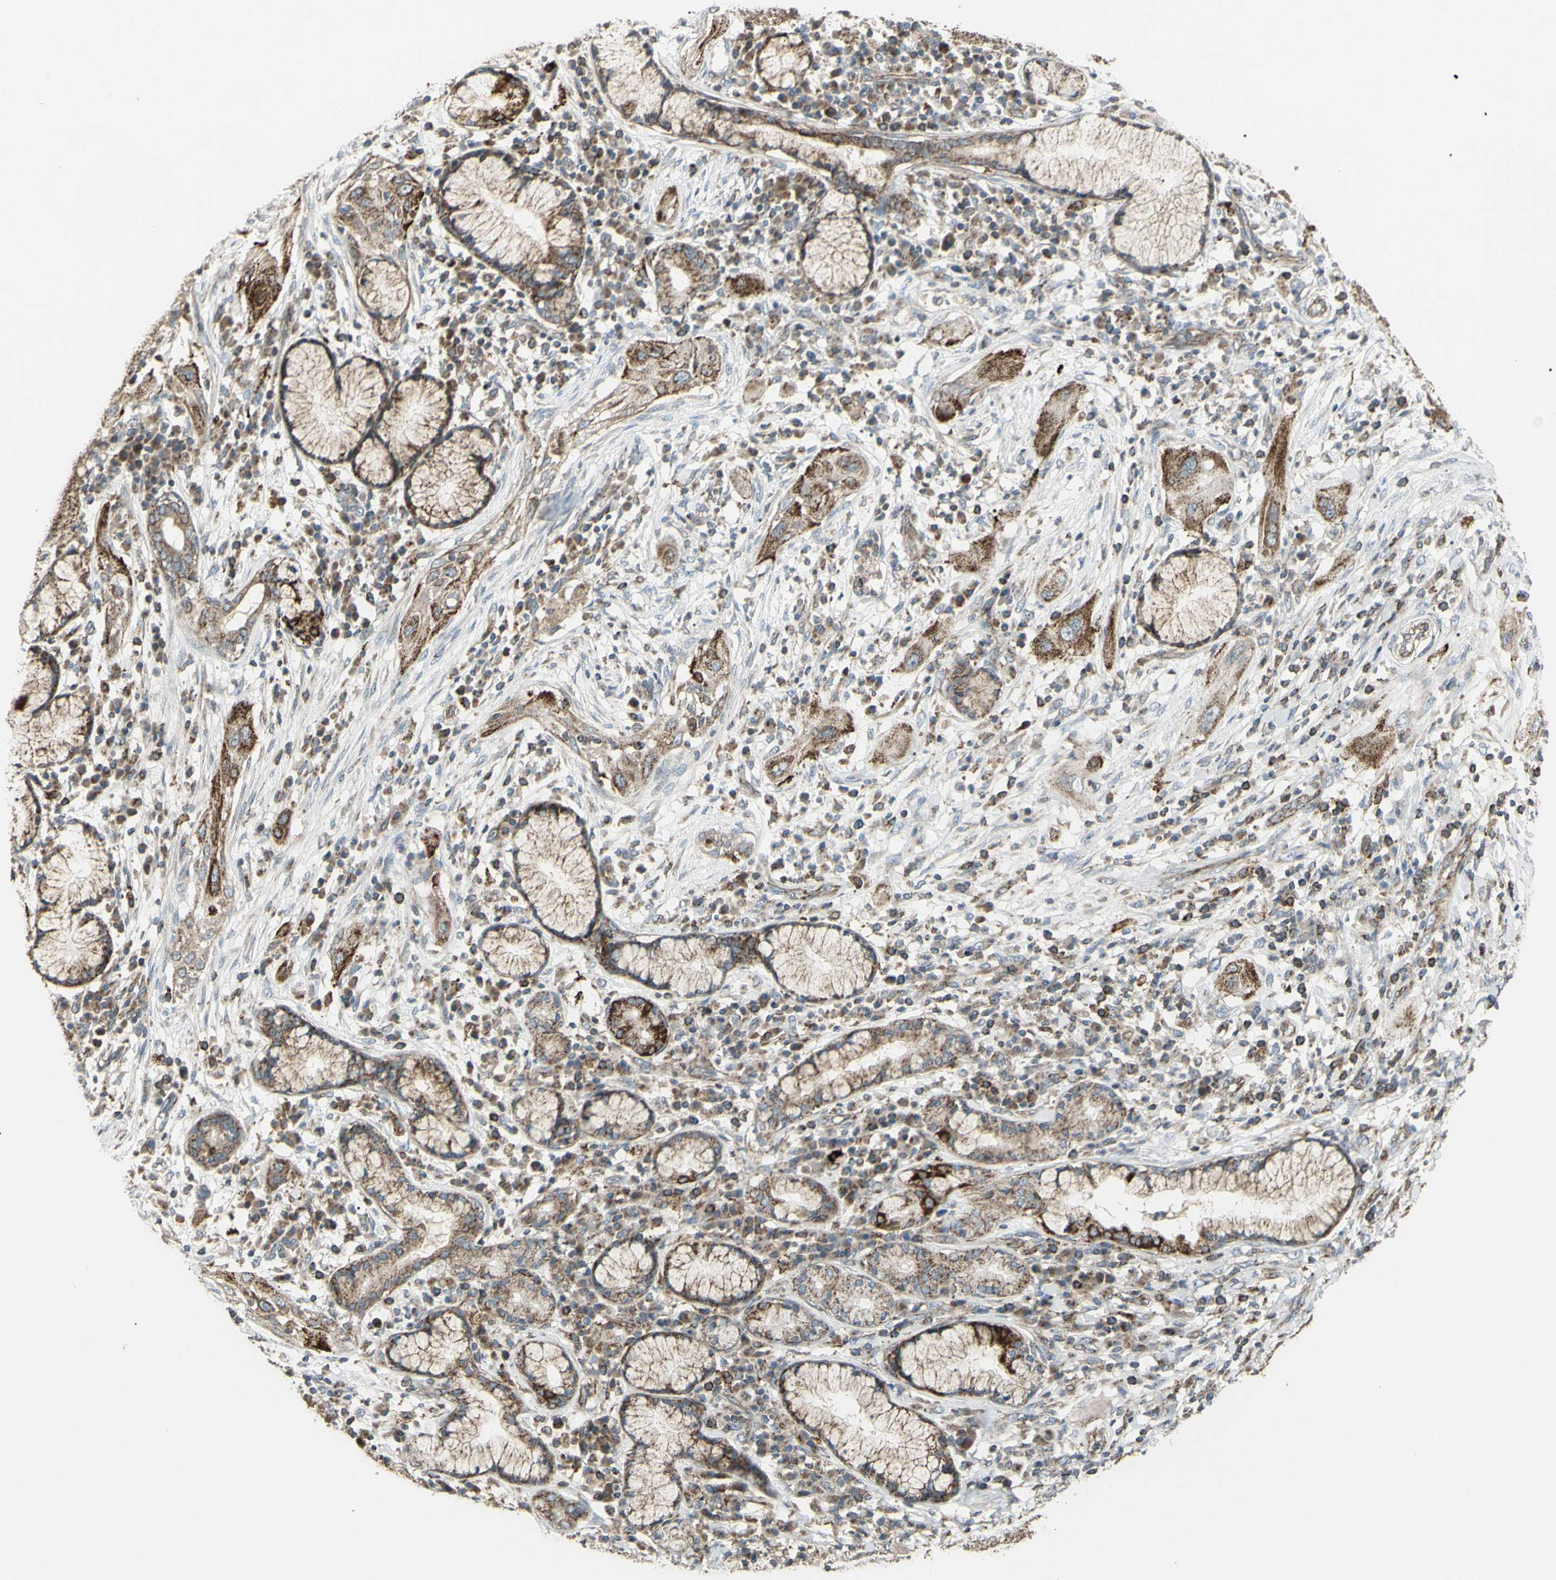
{"staining": {"intensity": "strong", "quantity": ">75%", "location": "cytoplasmic/membranous"}, "tissue": "lung cancer", "cell_type": "Tumor cells", "image_type": "cancer", "snomed": [{"axis": "morphology", "description": "Squamous cell carcinoma, NOS"}, {"axis": "topography", "description": "Lung"}], "caption": "This image reveals squamous cell carcinoma (lung) stained with IHC to label a protein in brown. The cytoplasmic/membranous of tumor cells show strong positivity for the protein. Nuclei are counter-stained blue.", "gene": "CYB5R1", "patient": {"sex": "female", "age": 47}}